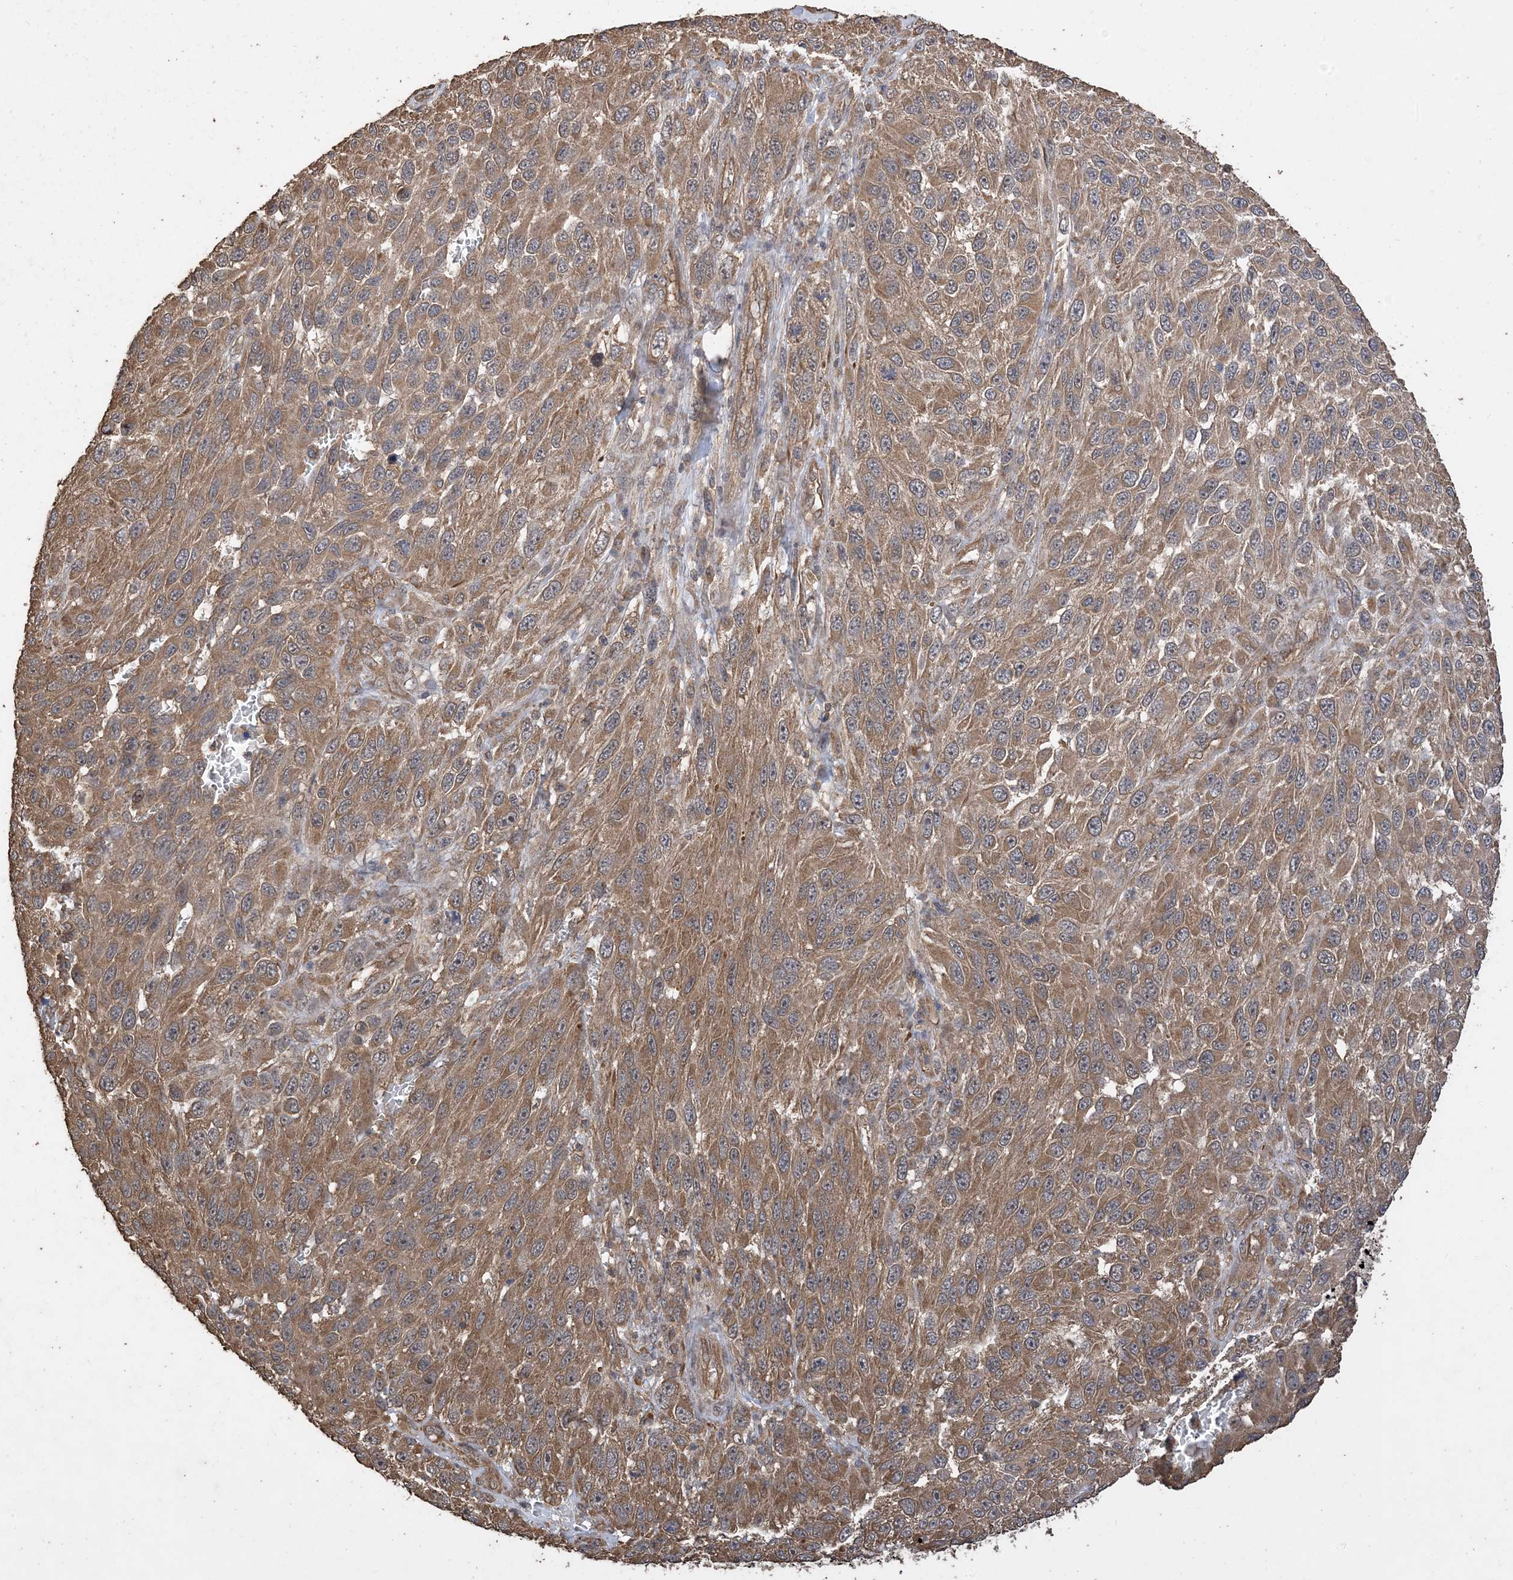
{"staining": {"intensity": "moderate", "quantity": ">75%", "location": "cytoplasmic/membranous"}, "tissue": "melanoma", "cell_type": "Tumor cells", "image_type": "cancer", "snomed": [{"axis": "morphology", "description": "Malignant melanoma, NOS"}, {"axis": "topography", "description": "Skin"}], "caption": "Human malignant melanoma stained with a brown dye displays moderate cytoplasmic/membranous positive expression in approximately >75% of tumor cells.", "gene": "ZKSCAN5", "patient": {"sex": "female", "age": 96}}